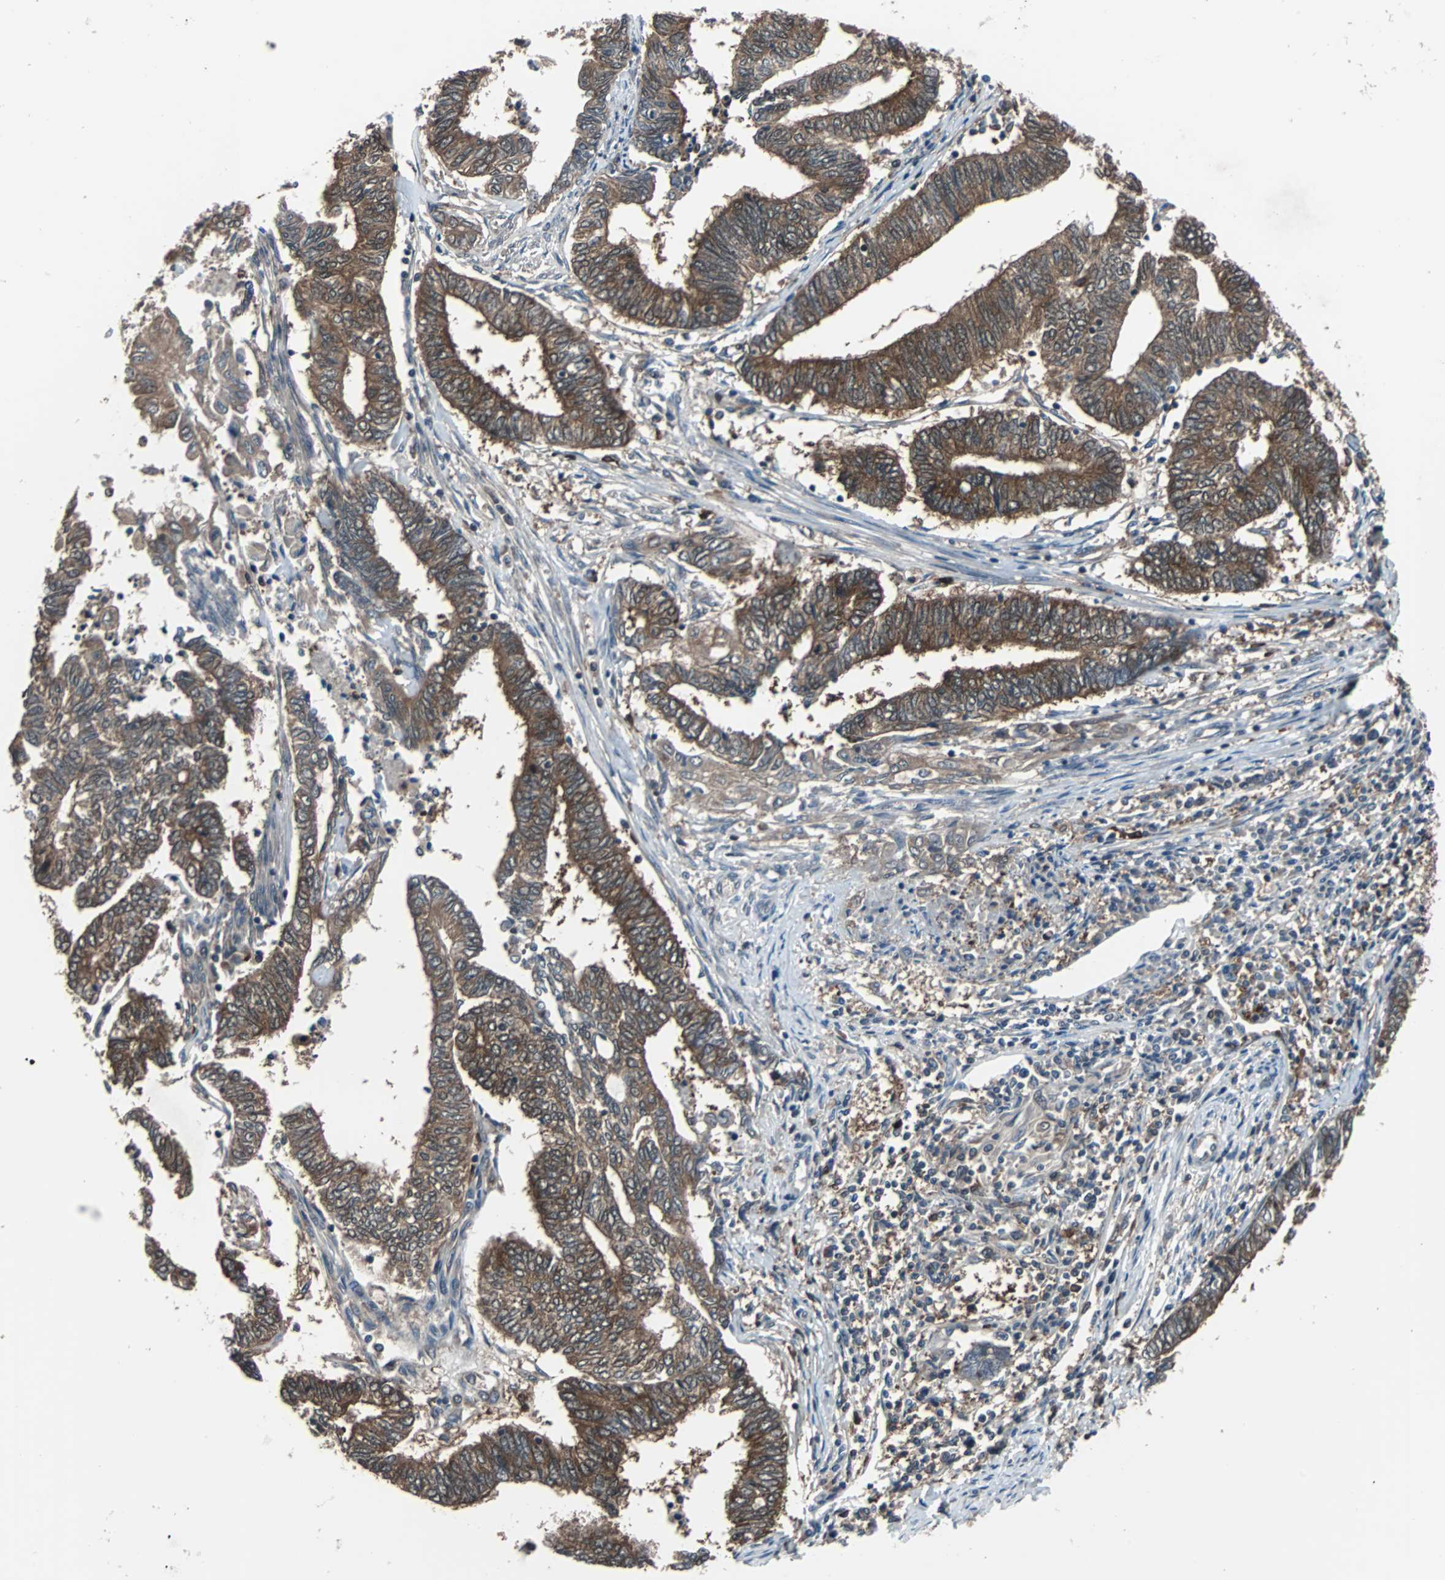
{"staining": {"intensity": "moderate", "quantity": ">75%", "location": "cytoplasmic/membranous"}, "tissue": "endometrial cancer", "cell_type": "Tumor cells", "image_type": "cancer", "snomed": [{"axis": "morphology", "description": "Adenocarcinoma, NOS"}, {"axis": "topography", "description": "Uterus"}, {"axis": "topography", "description": "Endometrium"}], "caption": "The photomicrograph exhibits a brown stain indicating the presence of a protein in the cytoplasmic/membranous of tumor cells in endometrial cancer. Immunohistochemistry stains the protein in brown and the nuclei are stained blue.", "gene": "PAK1", "patient": {"sex": "female", "age": 70}}